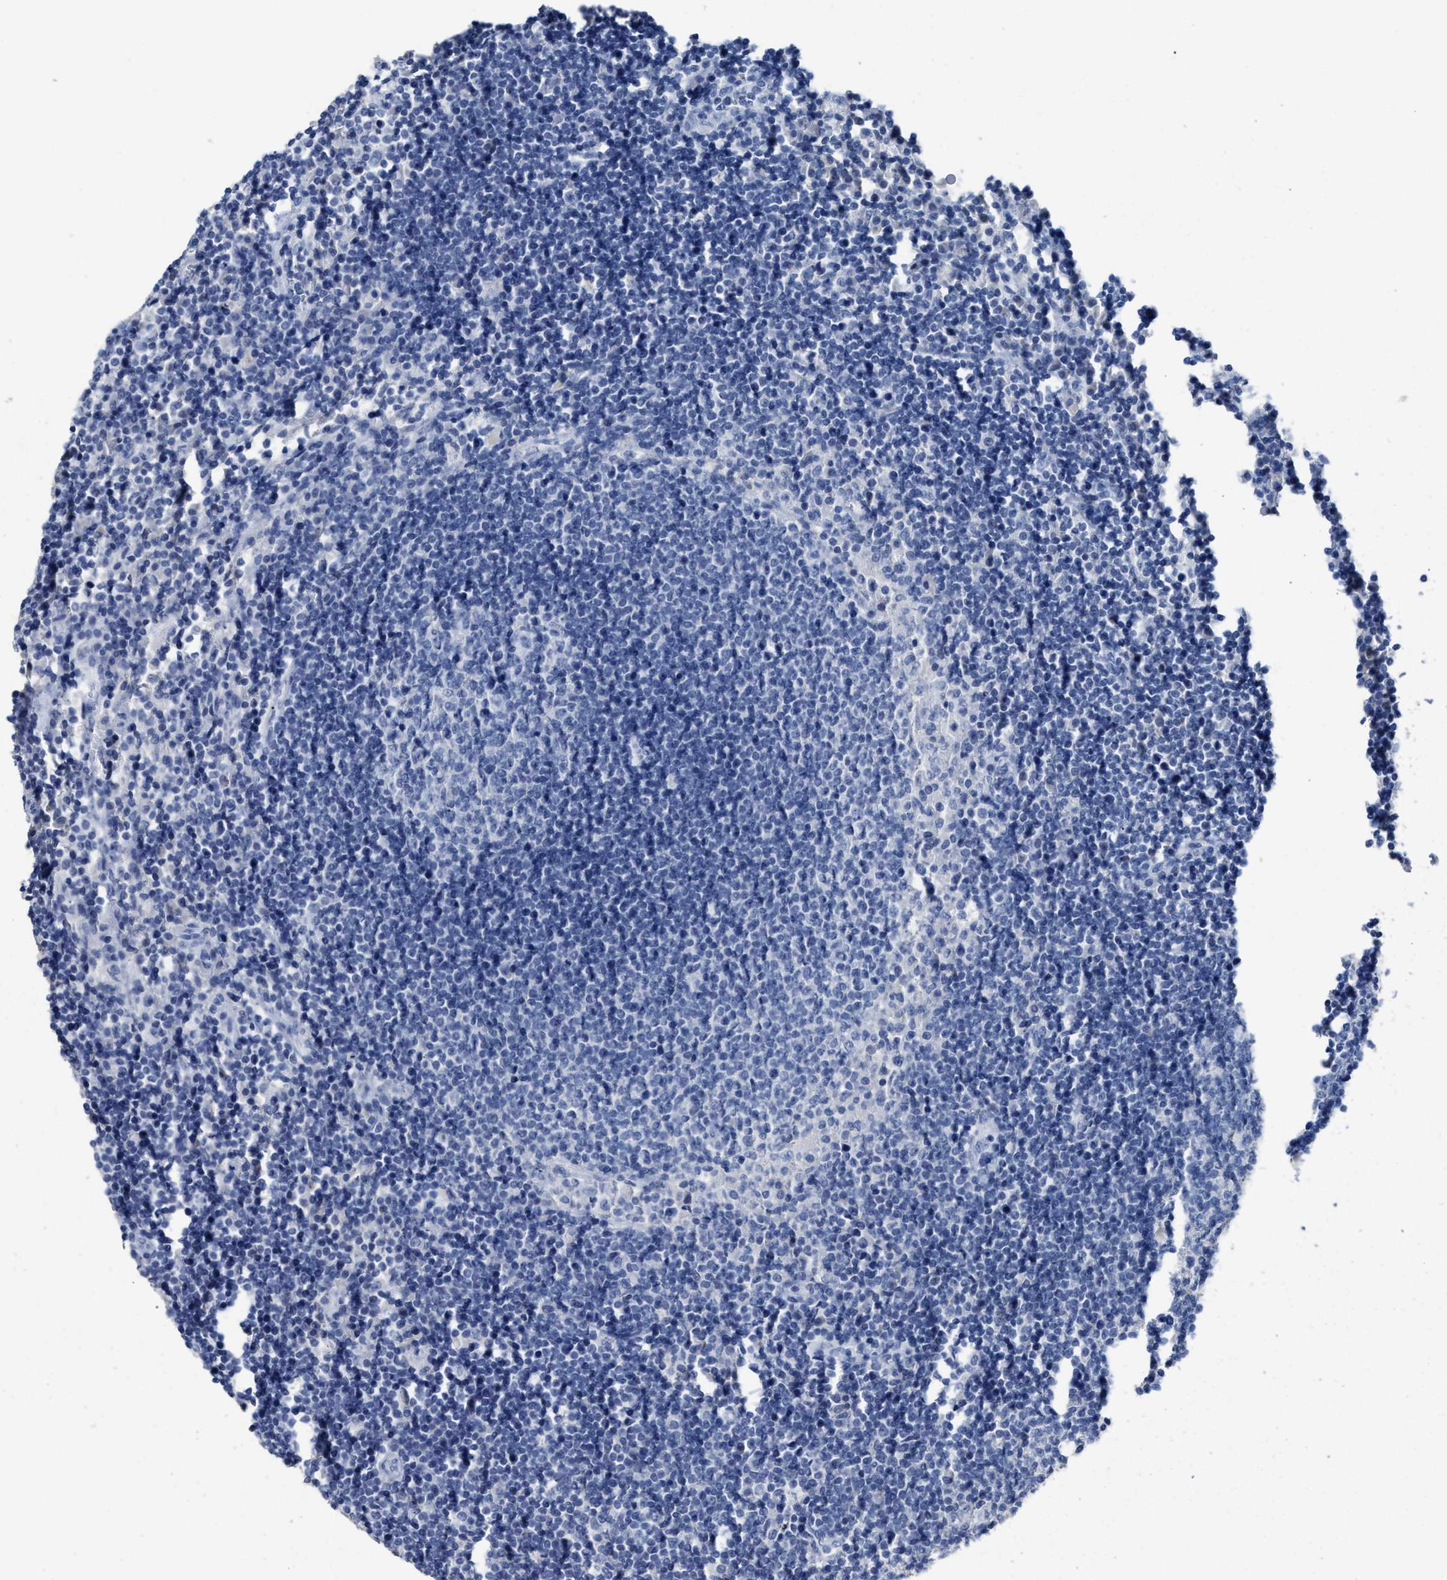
{"staining": {"intensity": "negative", "quantity": "none", "location": "none"}, "tissue": "lymph node", "cell_type": "Germinal center cells", "image_type": "normal", "snomed": [{"axis": "morphology", "description": "Normal tissue, NOS"}, {"axis": "topography", "description": "Lymph node"}], "caption": "Germinal center cells are negative for protein expression in unremarkable human lymph node. (DAB (3,3'-diaminobenzidine) IHC with hematoxylin counter stain).", "gene": "CEACAM5", "patient": {"sex": "female", "age": 53}}